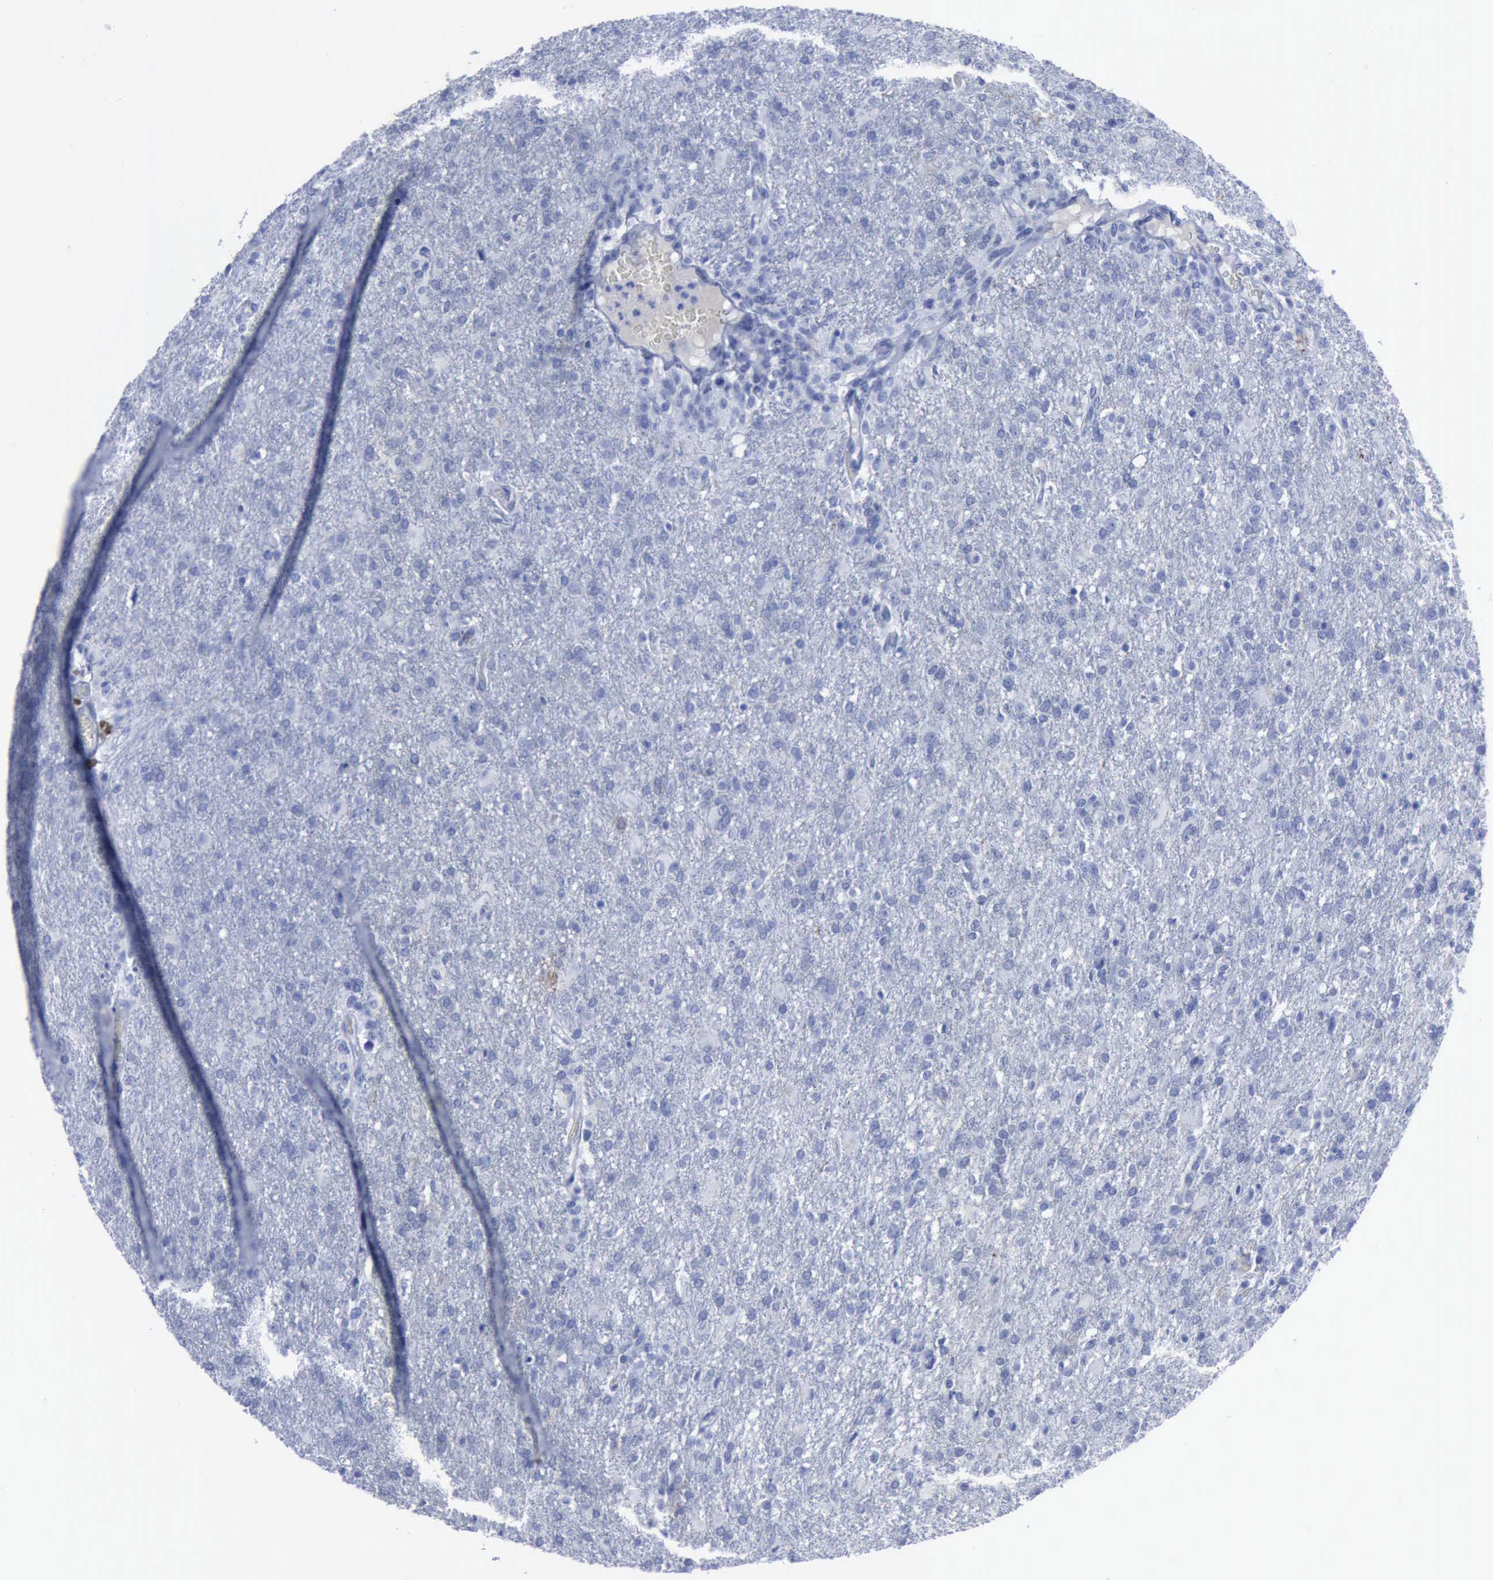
{"staining": {"intensity": "negative", "quantity": "none", "location": "none"}, "tissue": "glioma", "cell_type": "Tumor cells", "image_type": "cancer", "snomed": [{"axis": "morphology", "description": "Glioma, malignant, High grade"}, {"axis": "topography", "description": "Brain"}], "caption": "Tumor cells show no significant protein positivity in malignant glioma (high-grade).", "gene": "NGFR", "patient": {"sex": "male", "age": 68}}